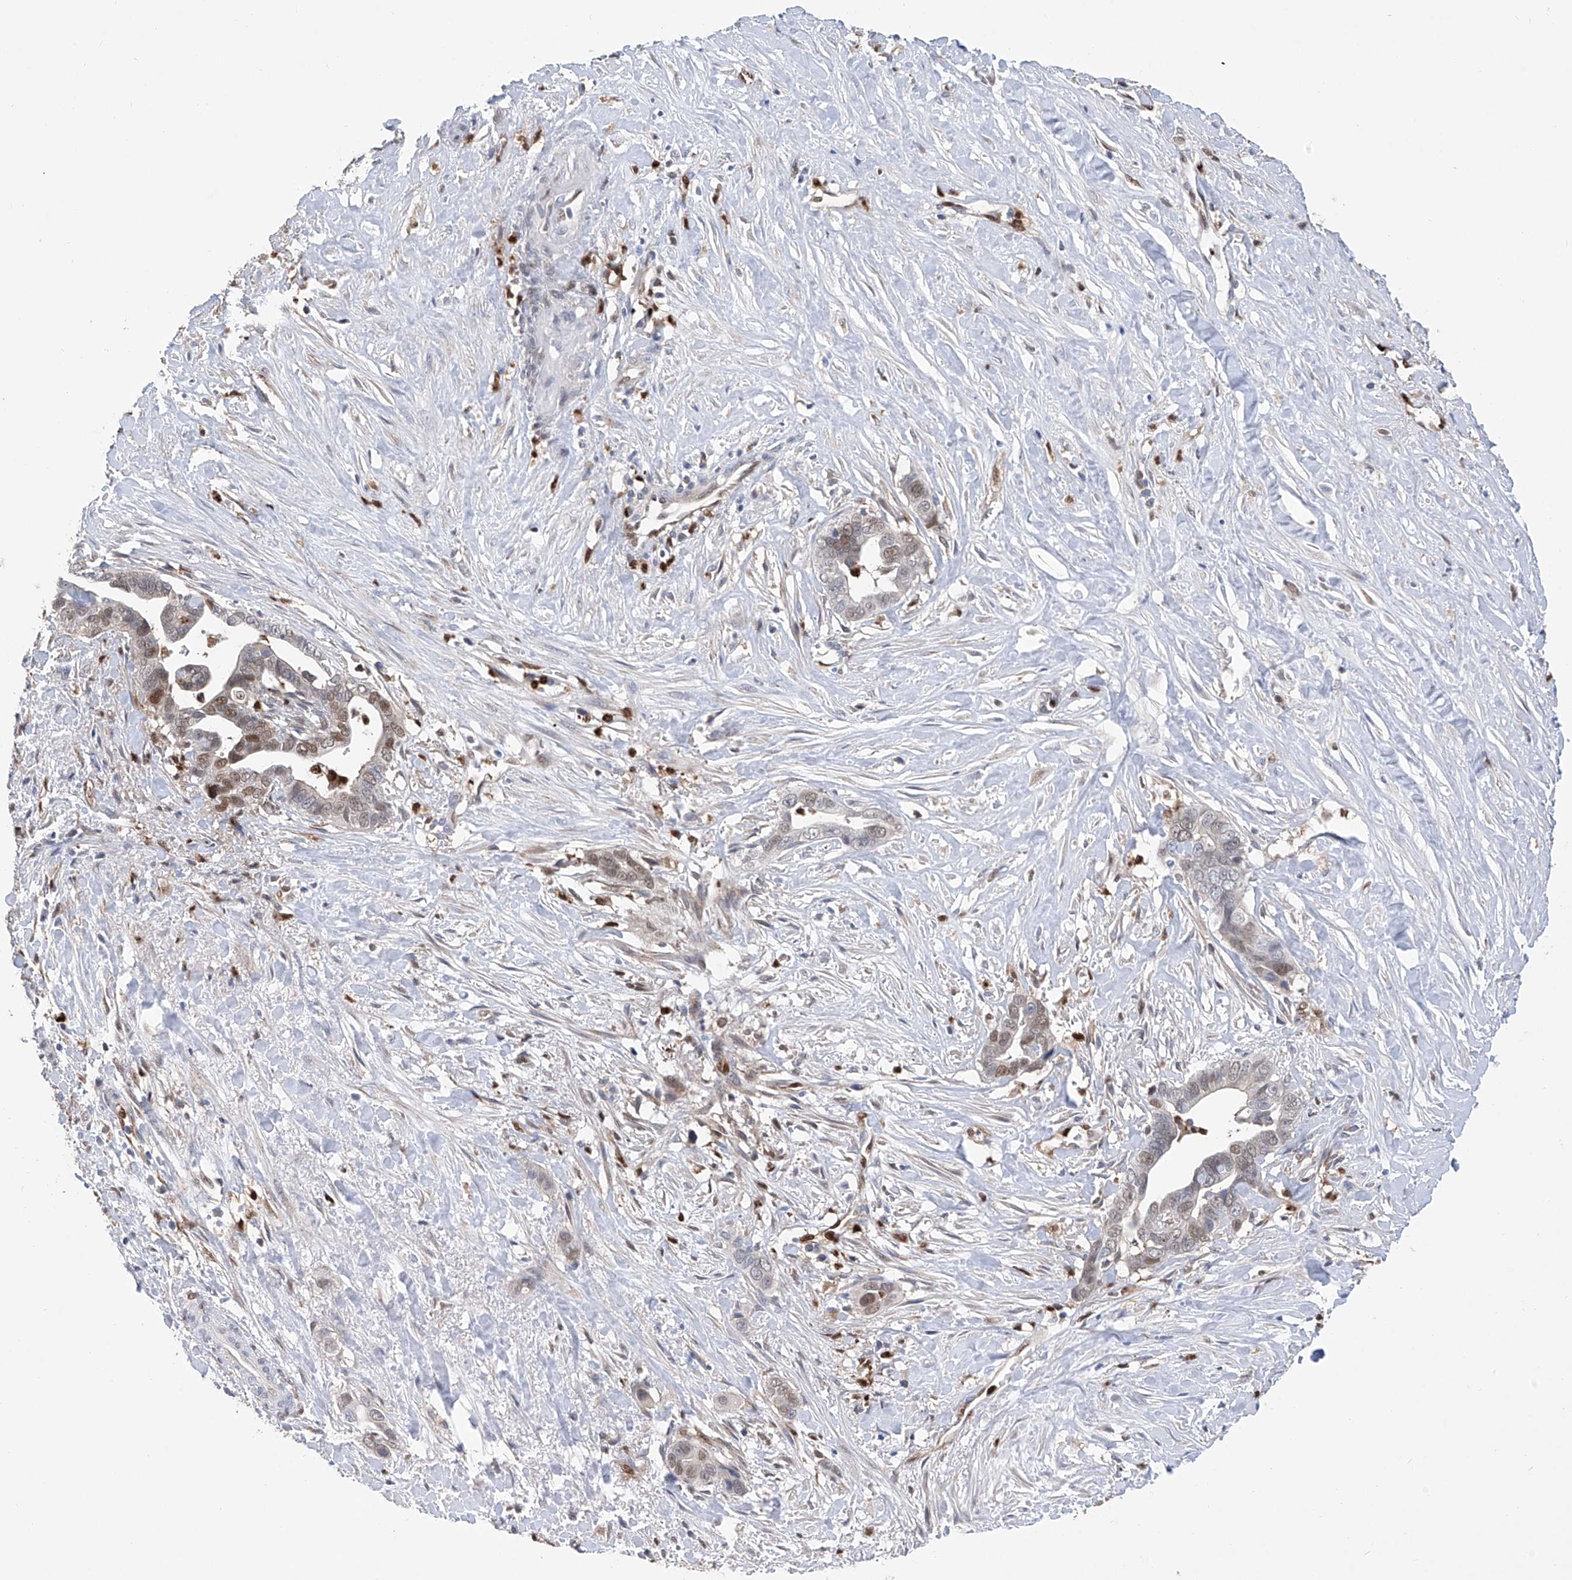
{"staining": {"intensity": "moderate", "quantity": "<25%", "location": "nuclear"}, "tissue": "liver cancer", "cell_type": "Tumor cells", "image_type": "cancer", "snomed": [{"axis": "morphology", "description": "Cholangiocarcinoma"}, {"axis": "topography", "description": "Liver"}], "caption": "Cholangiocarcinoma (liver) tissue demonstrates moderate nuclear positivity in approximately <25% of tumor cells", "gene": "PHF20", "patient": {"sex": "female", "age": 79}}